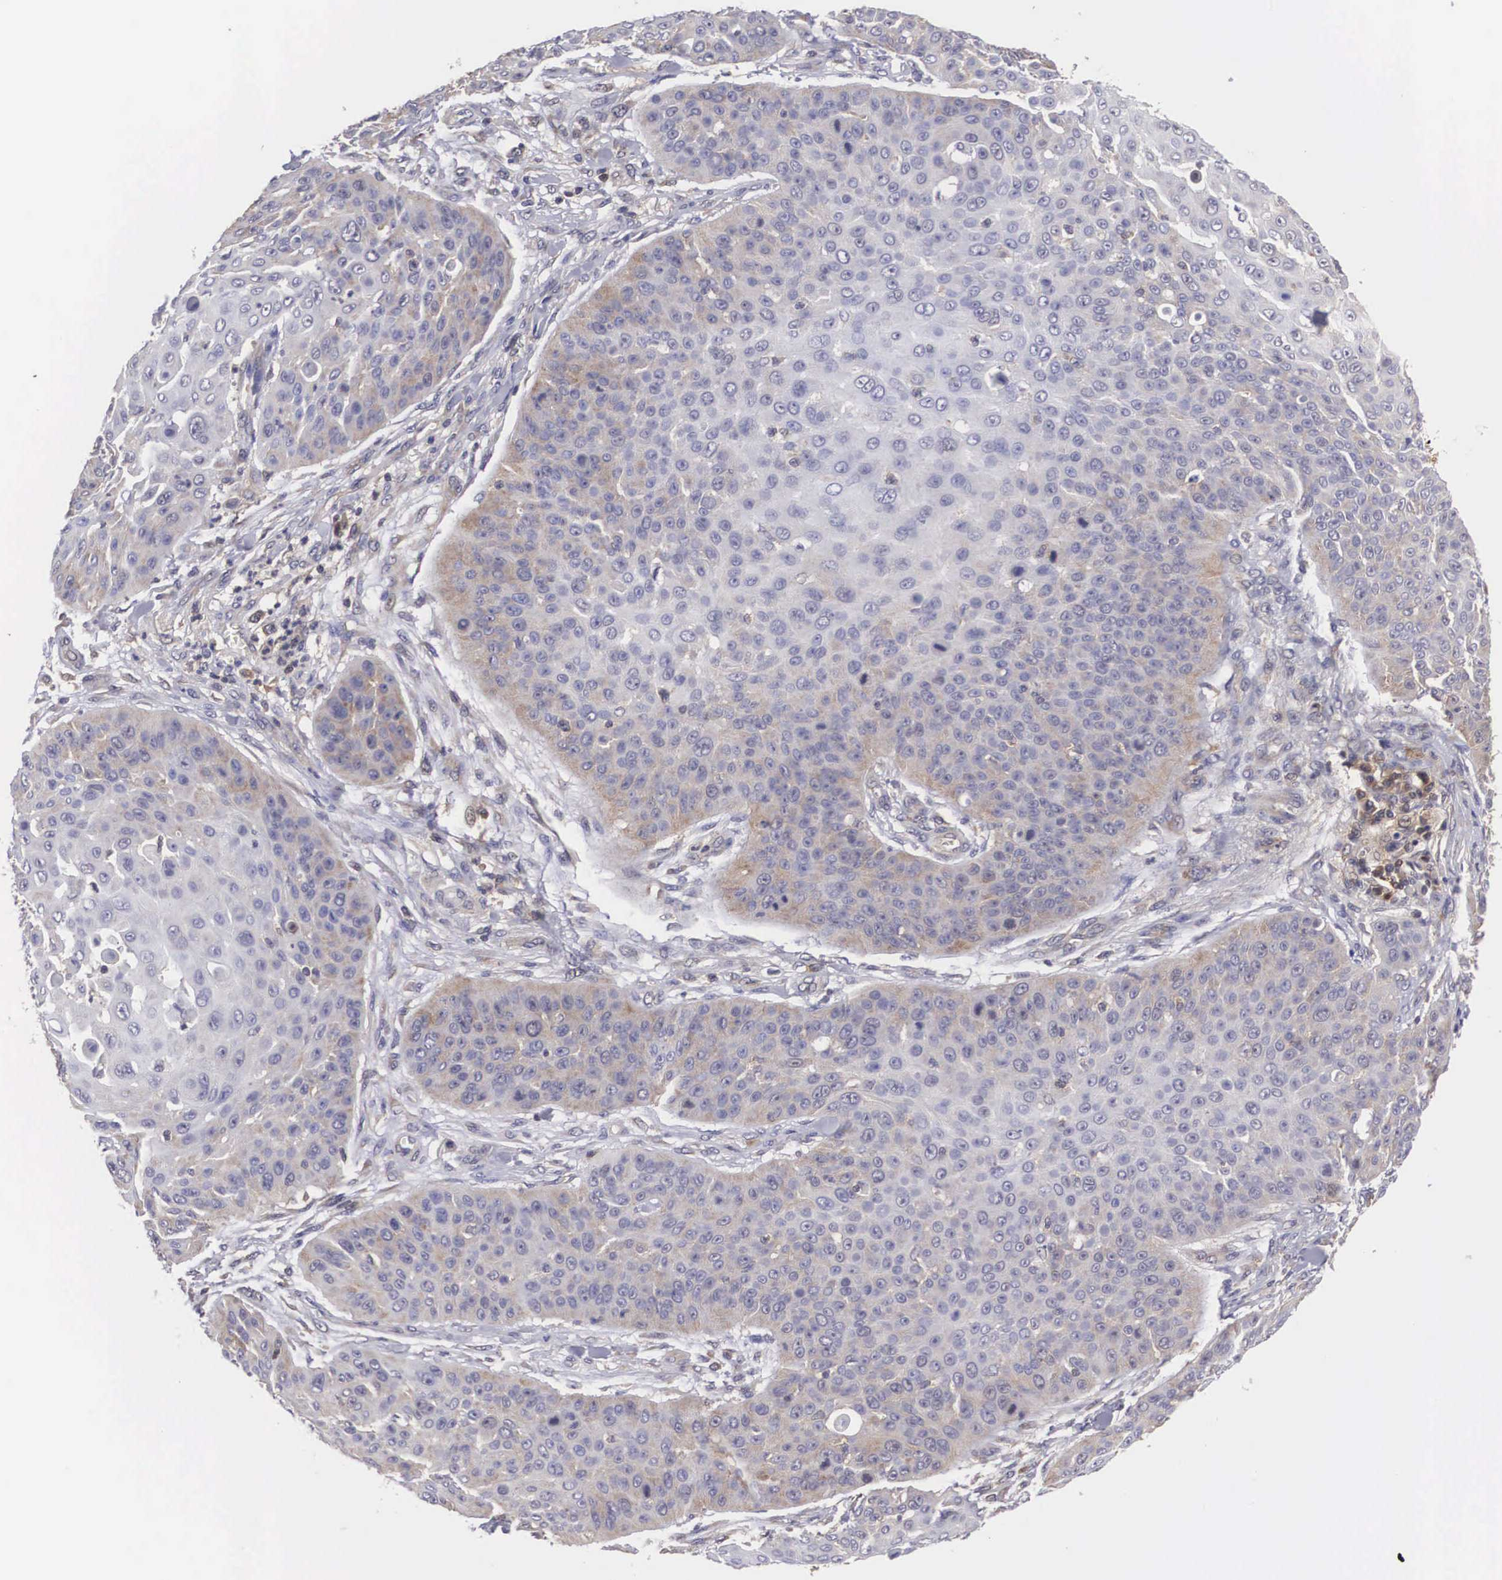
{"staining": {"intensity": "weak", "quantity": "<25%", "location": "cytoplasmic/membranous"}, "tissue": "skin cancer", "cell_type": "Tumor cells", "image_type": "cancer", "snomed": [{"axis": "morphology", "description": "Squamous cell carcinoma, NOS"}, {"axis": "topography", "description": "Skin"}], "caption": "DAB immunohistochemical staining of human skin cancer exhibits no significant staining in tumor cells. Brightfield microscopy of immunohistochemistry (IHC) stained with DAB (brown) and hematoxylin (blue), captured at high magnification.", "gene": "ADSL", "patient": {"sex": "male", "age": 82}}